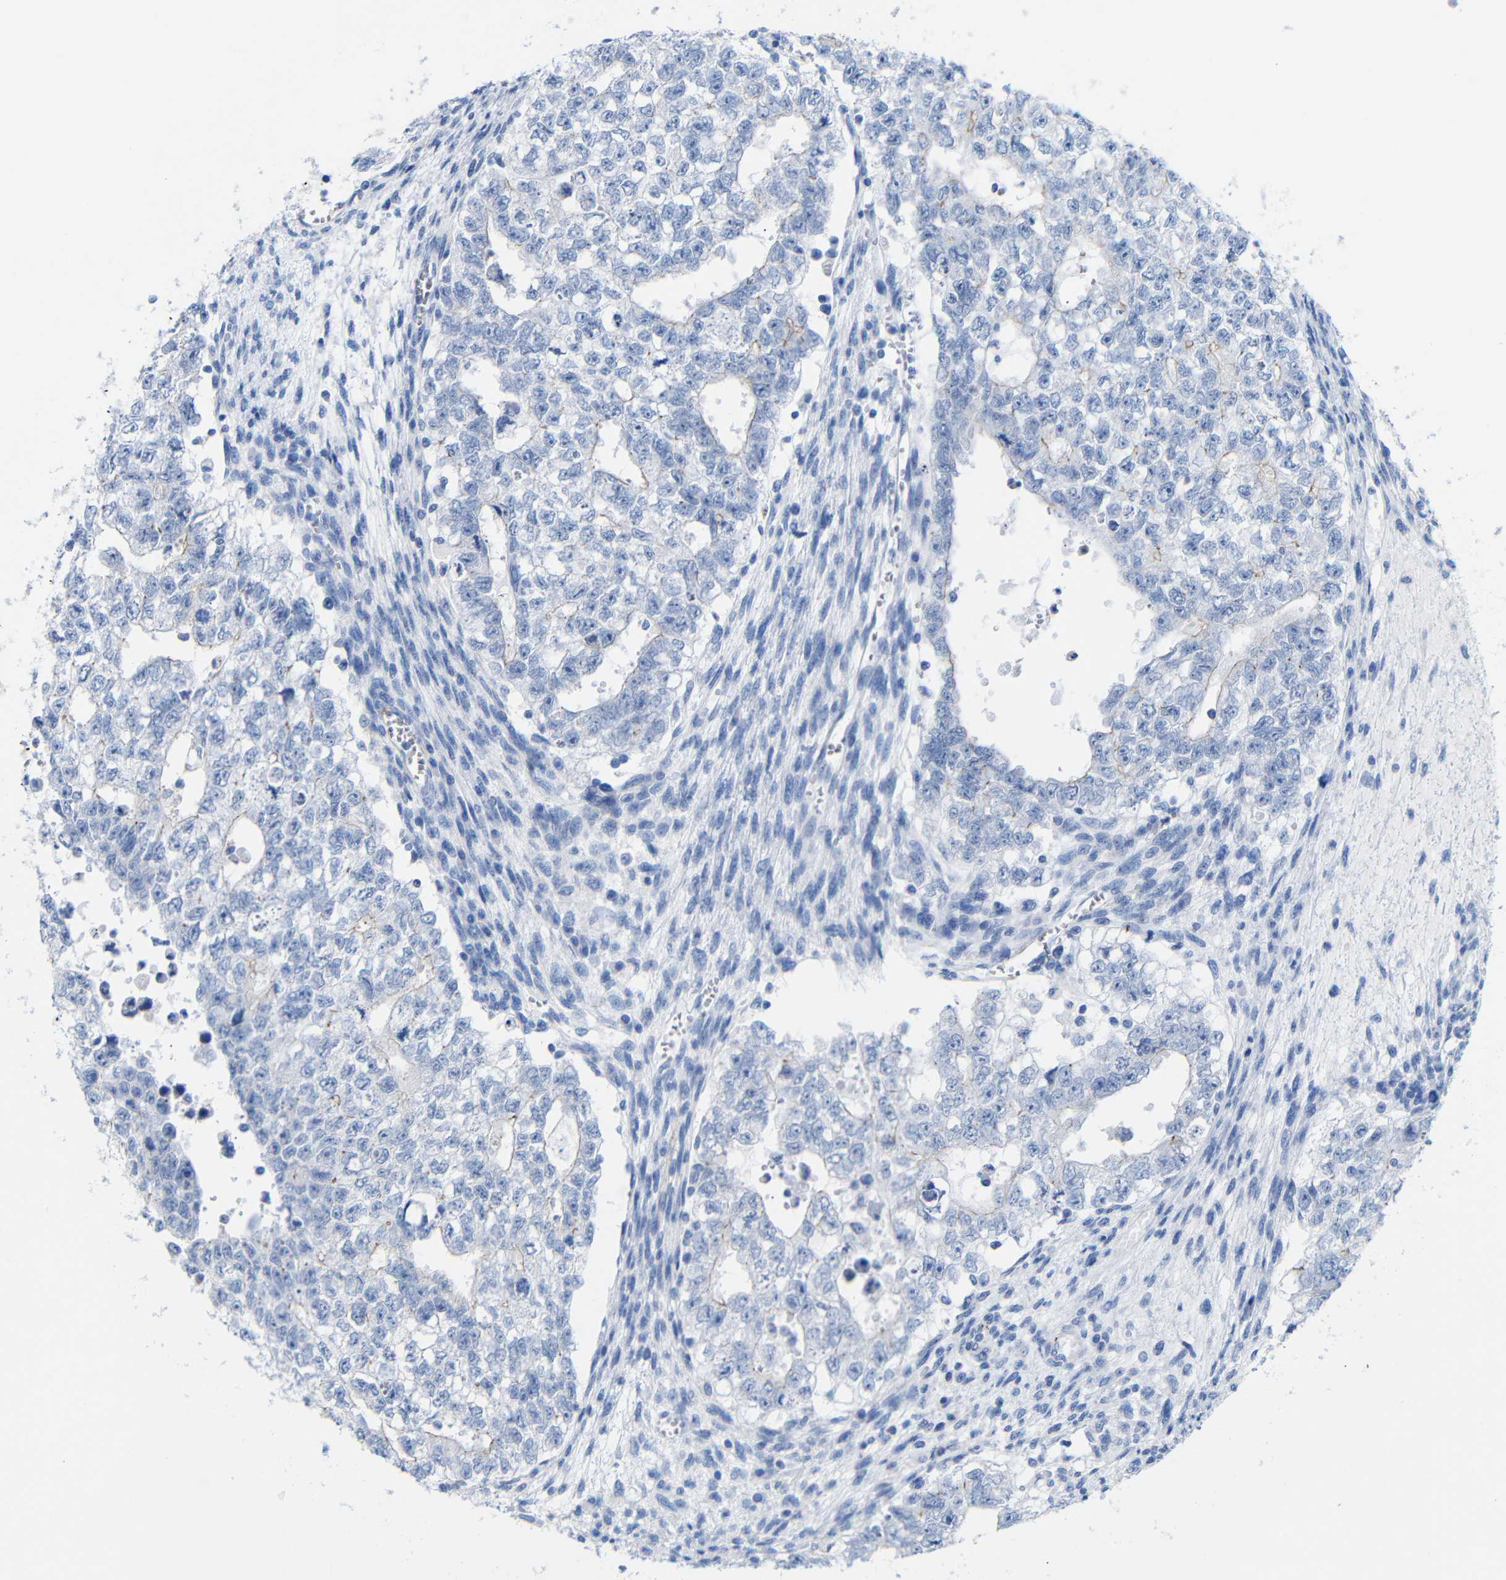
{"staining": {"intensity": "negative", "quantity": "none", "location": "none"}, "tissue": "testis cancer", "cell_type": "Tumor cells", "image_type": "cancer", "snomed": [{"axis": "morphology", "description": "Seminoma, NOS"}, {"axis": "morphology", "description": "Carcinoma, Embryonal, NOS"}, {"axis": "topography", "description": "Testis"}], "caption": "Tumor cells show no significant staining in embryonal carcinoma (testis). (IHC, brightfield microscopy, high magnification).", "gene": "CGNL1", "patient": {"sex": "male", "age": 38}}